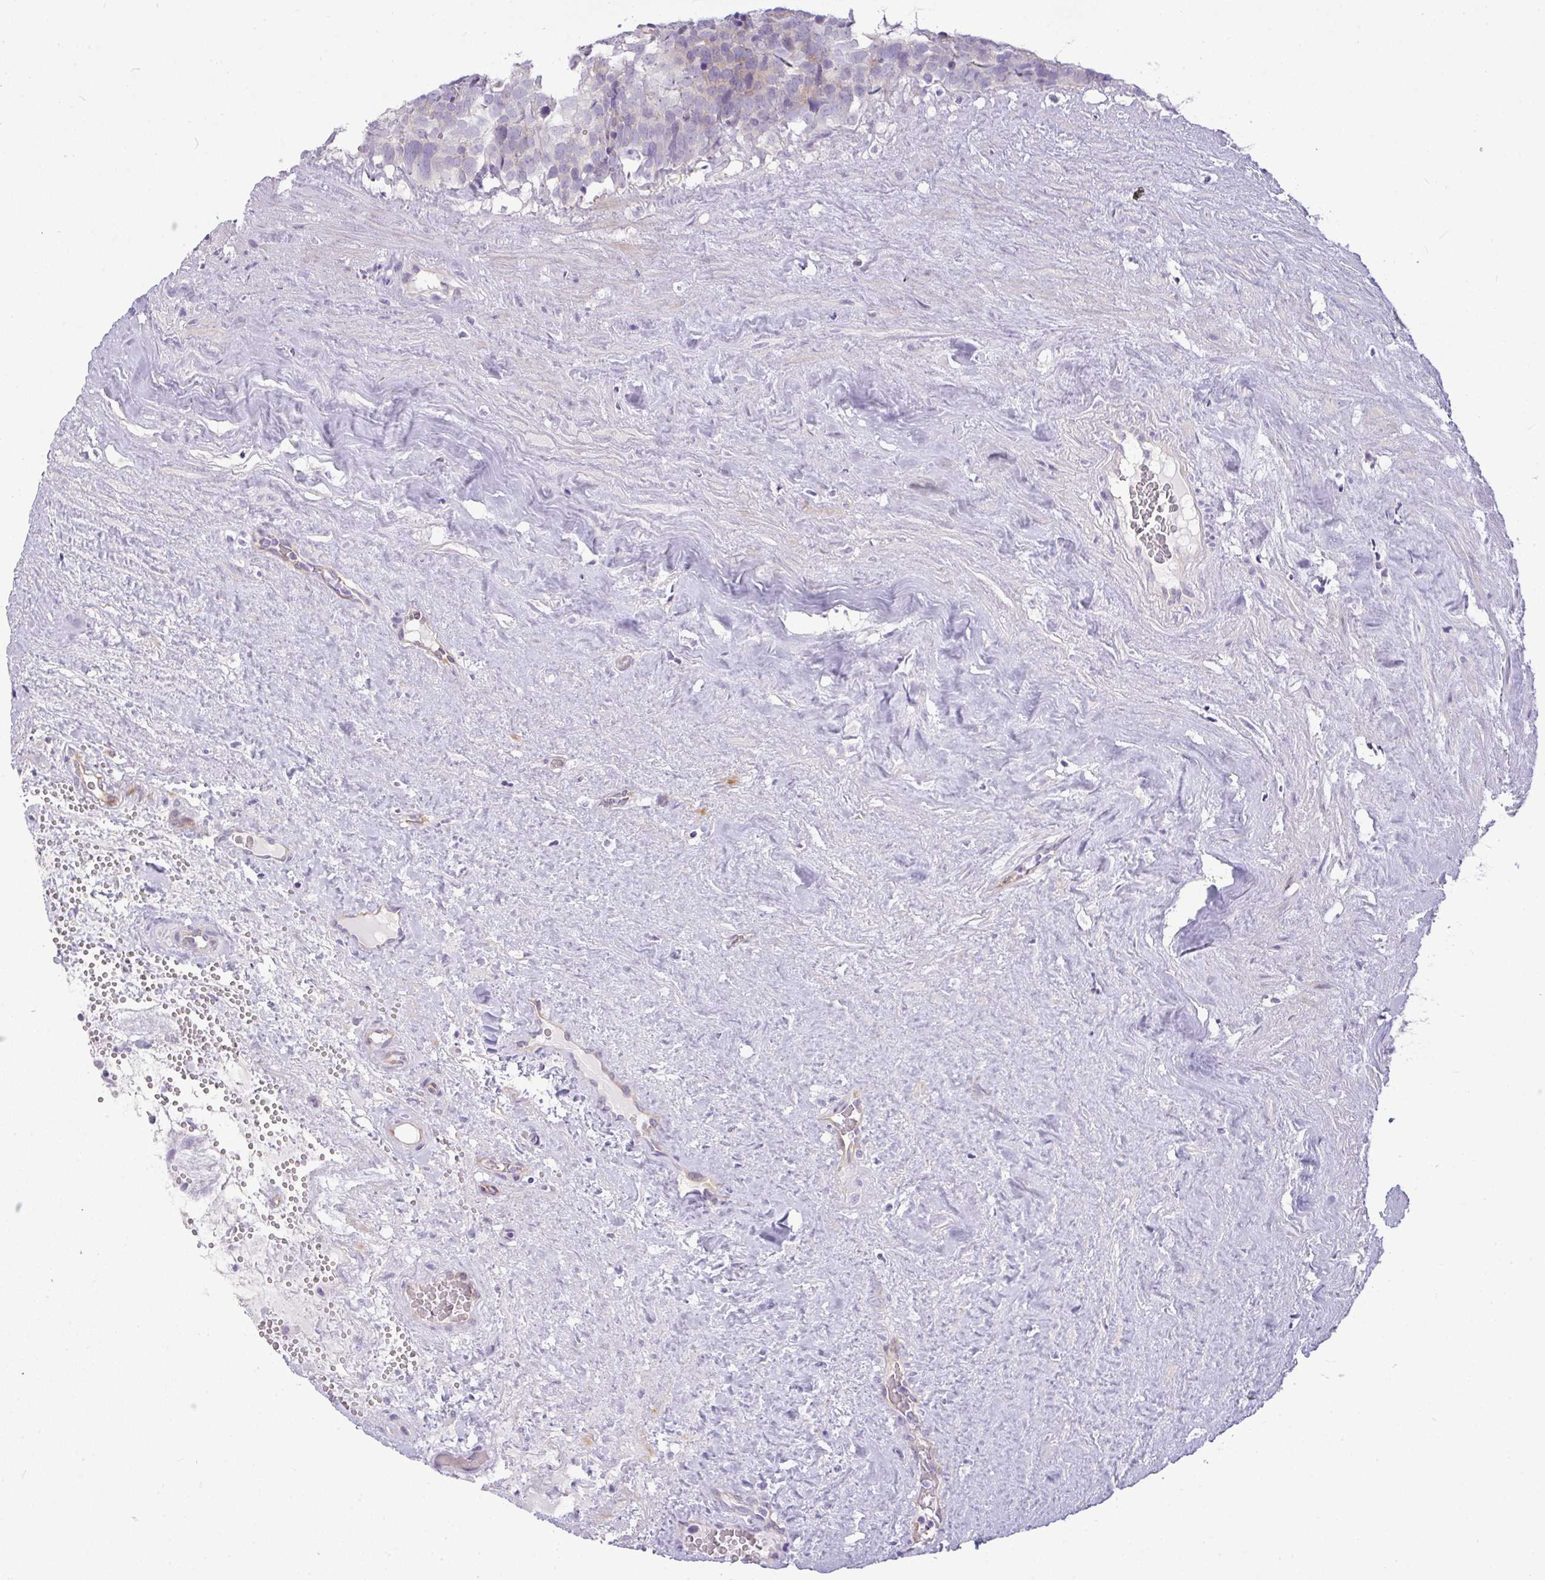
{"staining": {"intensity": "negative", "quantity": "none", "location": "none"}, "tissue": "testis cancer", "cell_type": "Tumor cells", "image_type": "cancer", "snomed": [{"axis": "morphology", "description": "Seminoma, NOS"}, {"axis": "topography", "description": "Testis"}], "caption": "Immunohistochemistry (IHC) of human seminoma (testis) displays no positivity in tumor cells. (DAB IHC with hematoxylin counter stain).", "gene": "LIPE", "patient": {"sex": "male", "age": 71}}